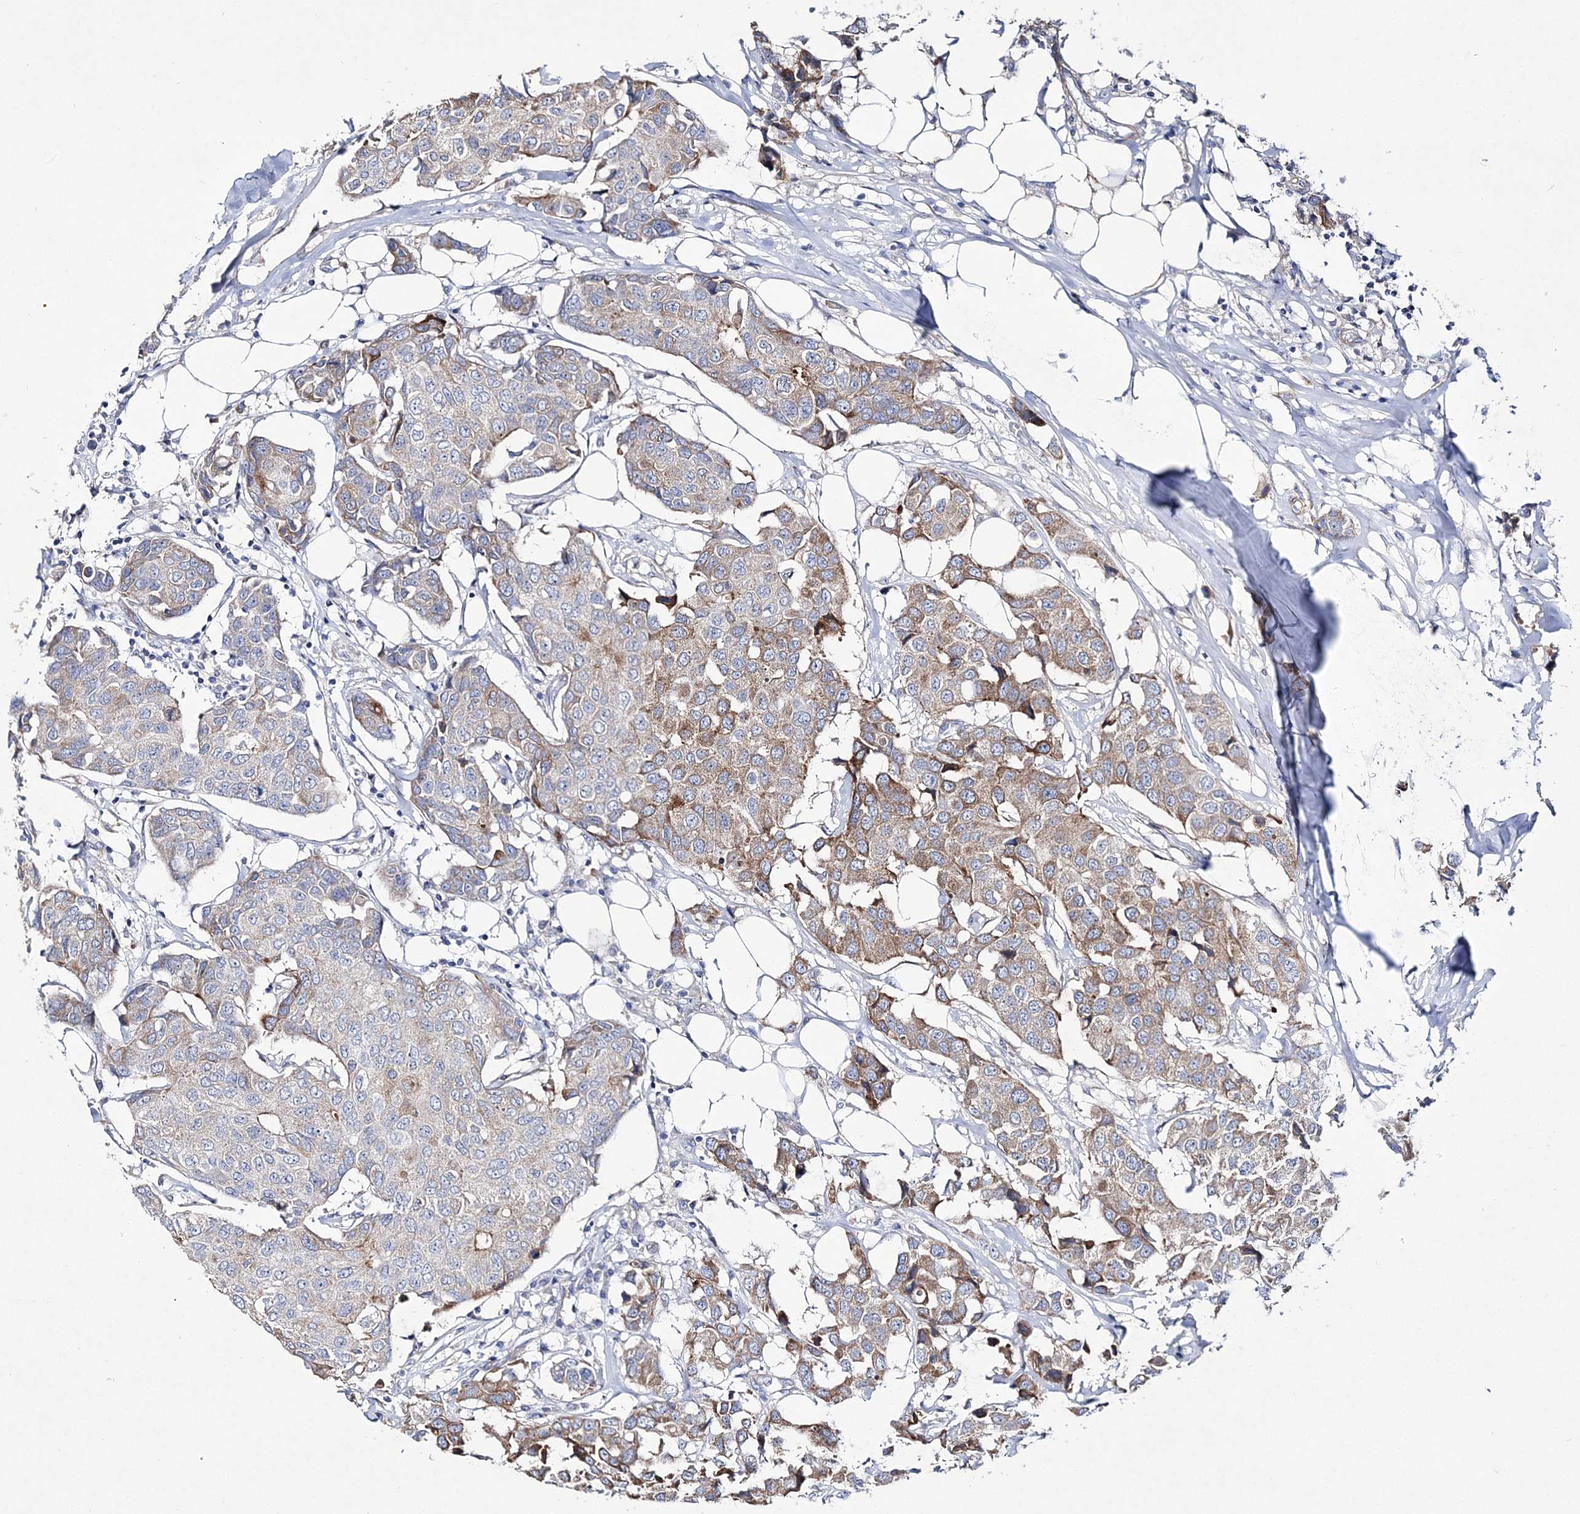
{"staining": {"intensity": "moderate", "quantity": "25%-75%", "location": "cytoplasmic/membranous"}, "tissue": "breast cancer", "cell_type": "Tumor cells", "image_type": "cancer", "snomed": [{"axis": "morphology", "description": "Duct carcinoma"}, {"axis": "topography", "description": "Breast"}], "caption": "Breast cancer (infiltrating ductal carcinoma) stained for a protein demonstrates moderate cytoplasmic/membranous positivity in tumor cells.", "gene": "ANO1", "patient": {"sex": "female", "age": 80}}